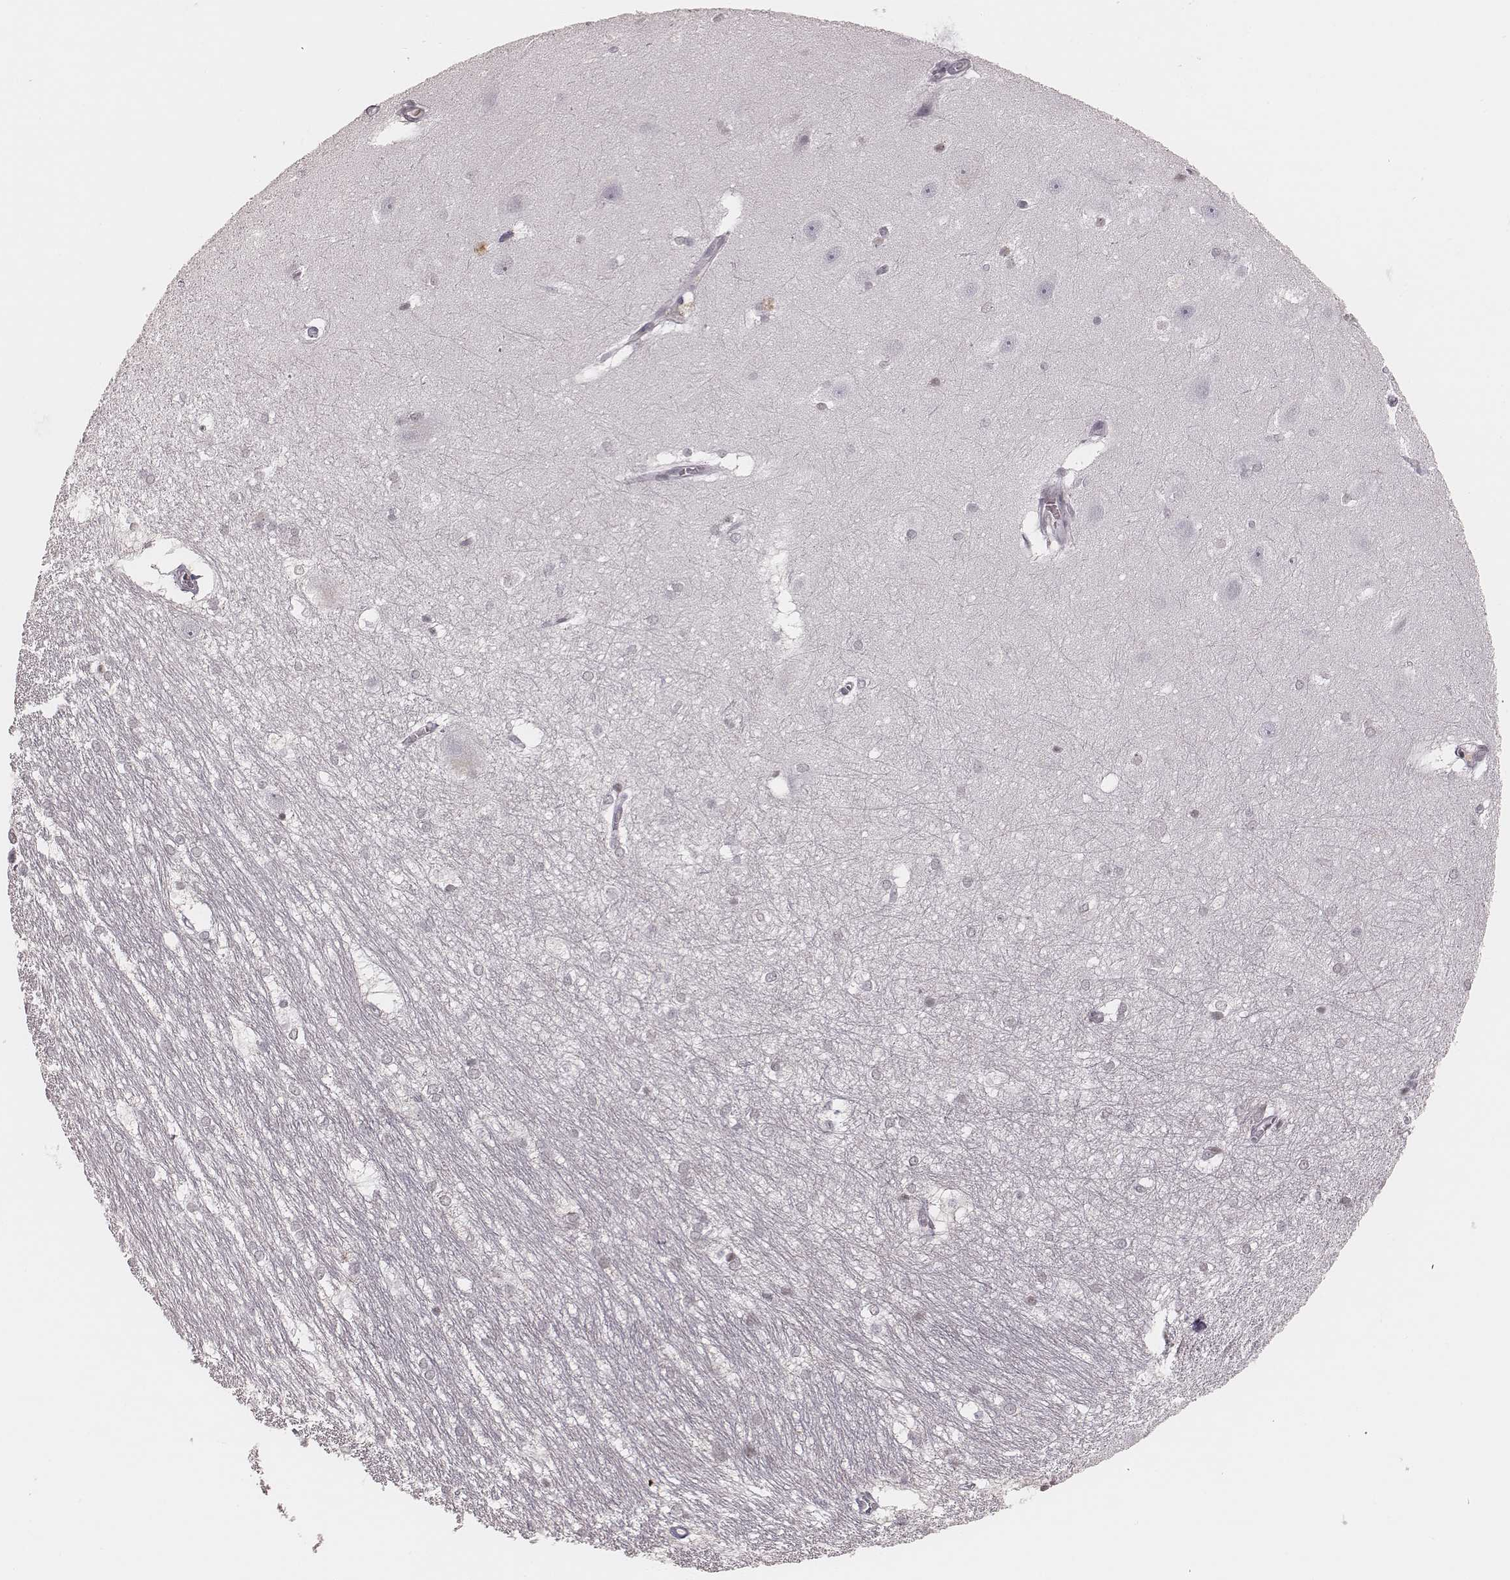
{"staining": {"intensity": "negative", "quantity": "none", "location": "none"}, "tissue": "hippocampus", "cell_type": "Glial cells", "image_type": "normal", "snomed": [{"axis": "morphology", "description": "Normal tissue, NOS"}, {"axis": "topography", "description": "Cerebral cortex"}, {"axis": "topography", "description": "Hippocampus"}], "caption": "High magnification brightfield microscopy of benign hippocampus stained with DAB (3,3'-diaminobenzidine) (brown) and counterstained with hematoxylin (blue): glial cells show no significant expression. (DAB (3,3'-diaminobenzidine) immunohistochemistry (IHC) visualized using brightfield microscopy, high magnification).", "gene": "KITLG", "patient": {"sex": "female", "age": 19}}